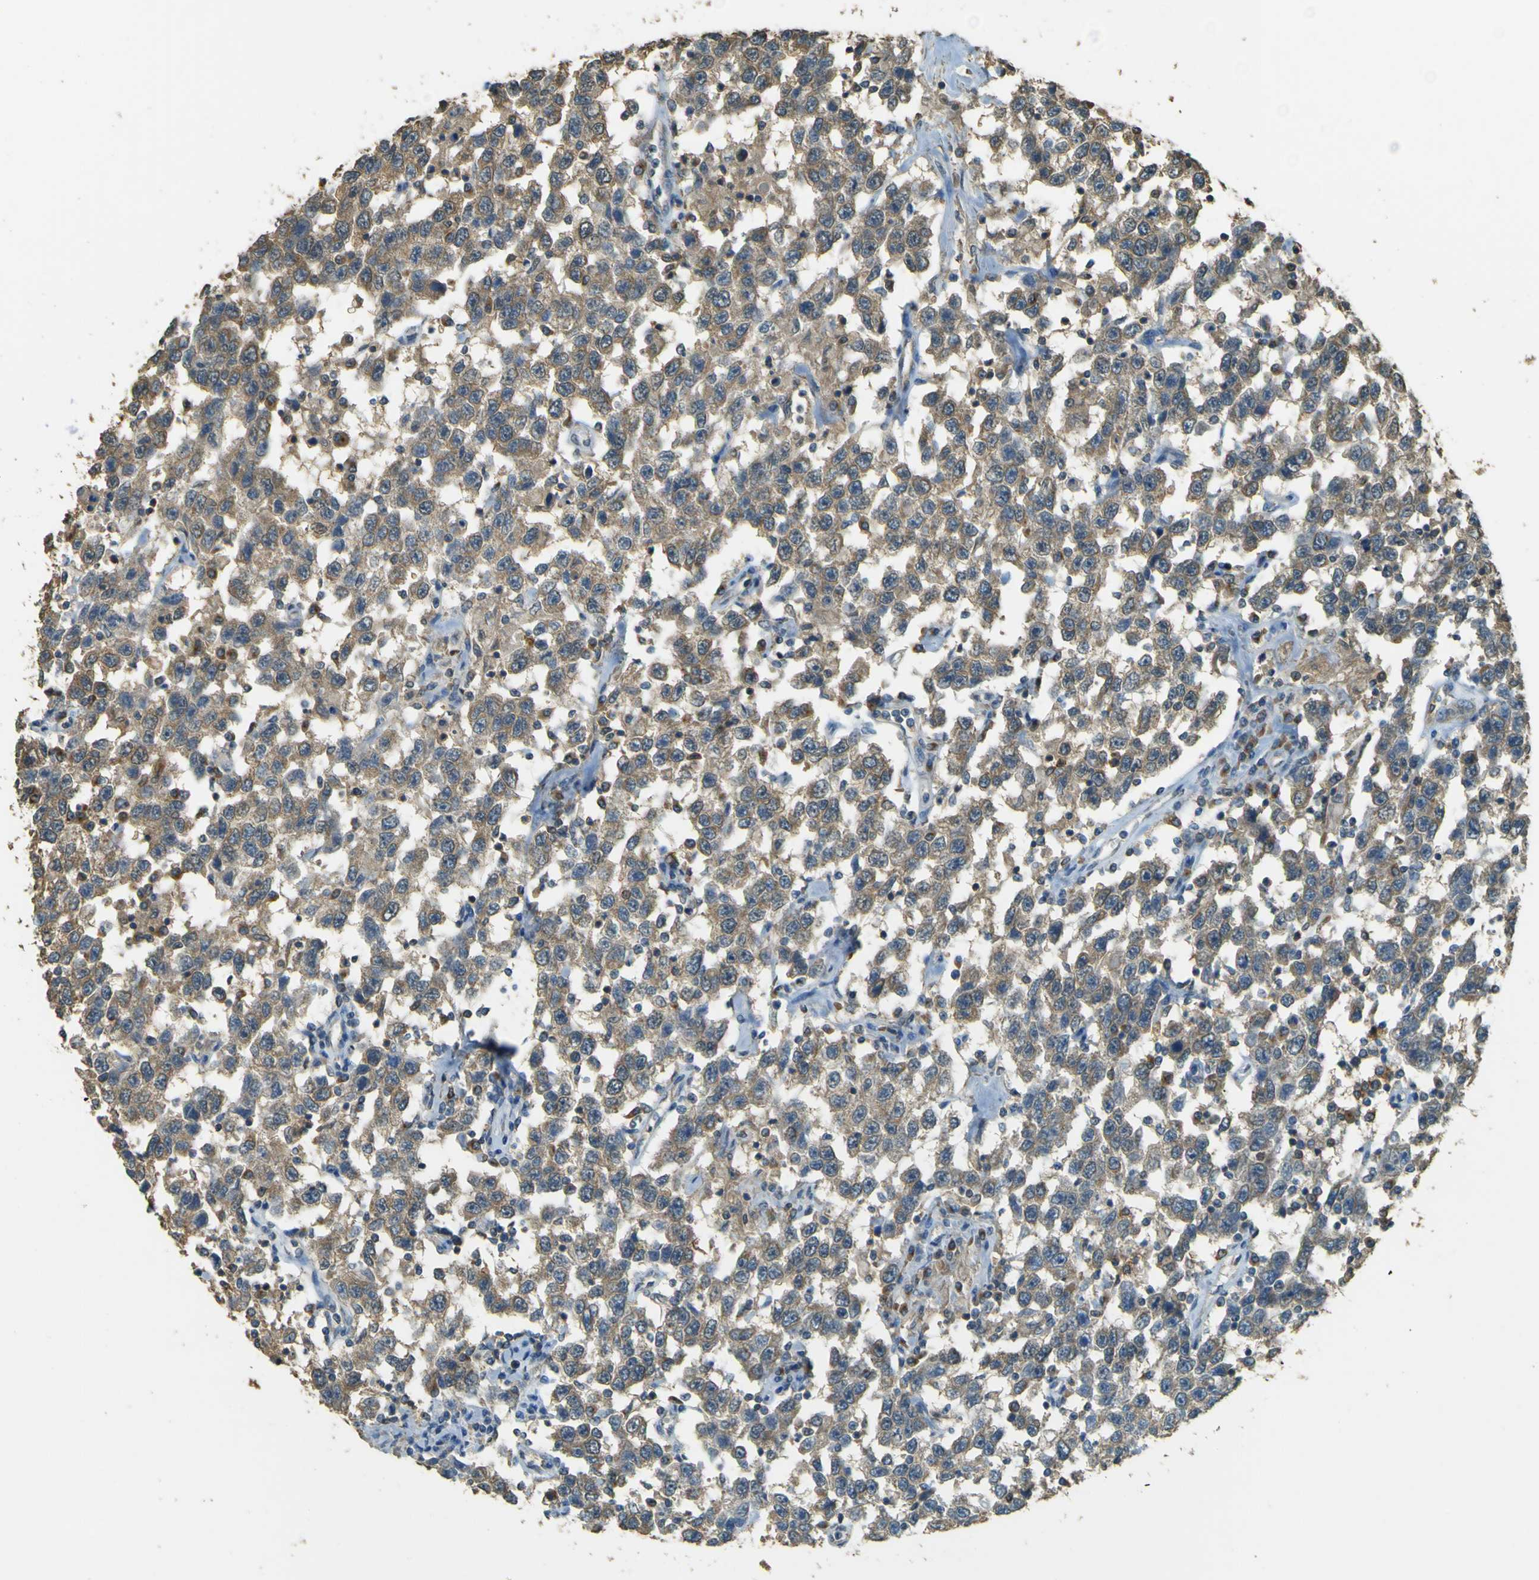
{"staining": {"intensity": "weak", "quantity": ">75%", "location": "cytoplasmic/membranous"}, "tissue": "testis cancer", "cell_type": "Tumor cells", "image_type": "cancer", "snomed": [{"axis": "morphology", "description": "Seminoma, NOS"}, {"axis": "topography", "description": "Testis"}], "caption": "There is low levels of weak cytoplasmic/membranous positivity in tumor cells of seminoma (testis), as demonstrated by immunohistochemical staining (brown color).", "gene": "GOLGA1", "patient": {"sex": "male", "age": 41}}